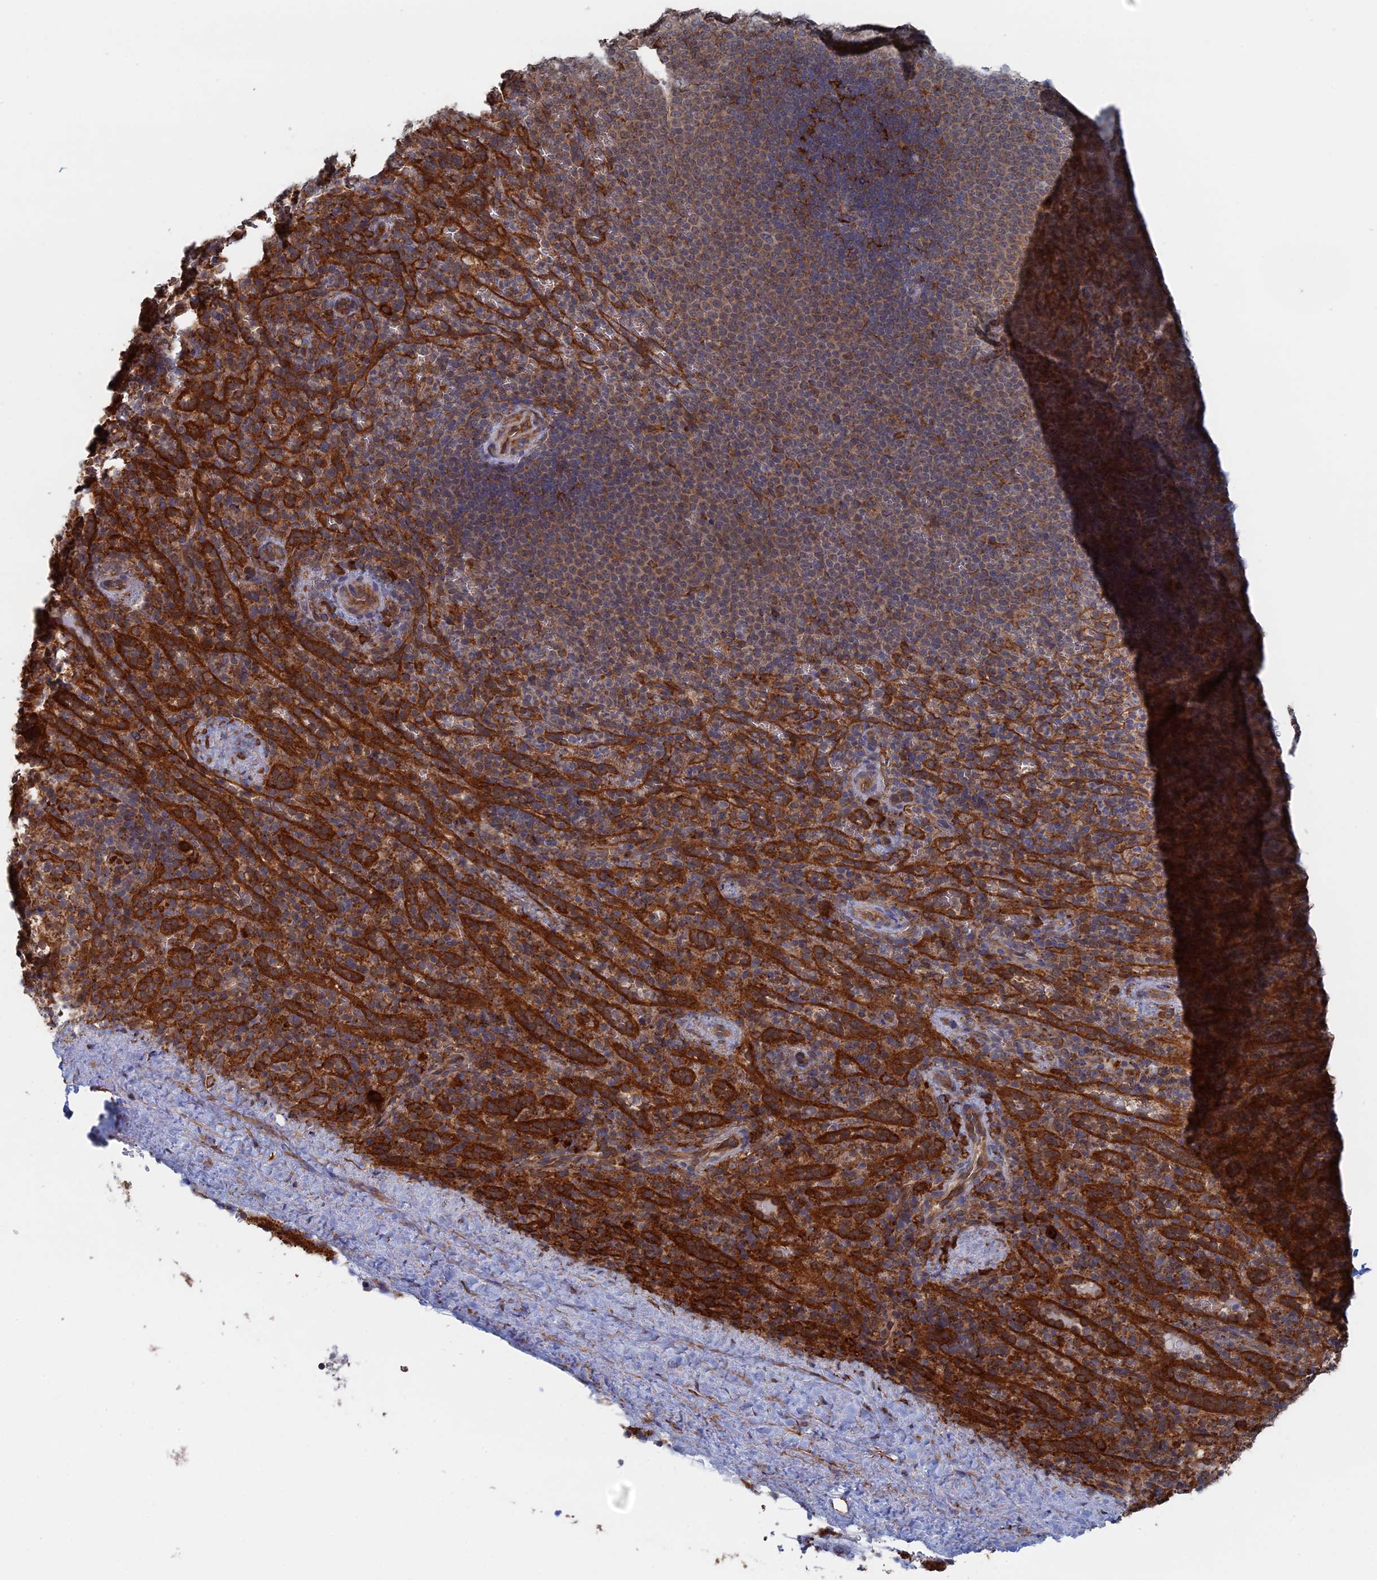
{"staining": {"intensity": "moderate", "quantity": "25%-75%", "location": "cytoplasmic/membranous"}, "tissue": "spleen", "cell_type": "Cells in red pulp", "image_type": "normal", "snomed": [{"axis": "morphology", "description": "Normal tissue, NOS"}, {"axis": "topography", "description": "Spleen"}], "caption": "Moderate cytoplasmic/membranous expression is seen in approximately 25%-75% of cells in red pulp in normal spleen. Ihc stains the protein of interest in brown and the nuclei are stained blue.", "gene": "BPIFB6", "patient": {"sex": "female", "age": 21}}